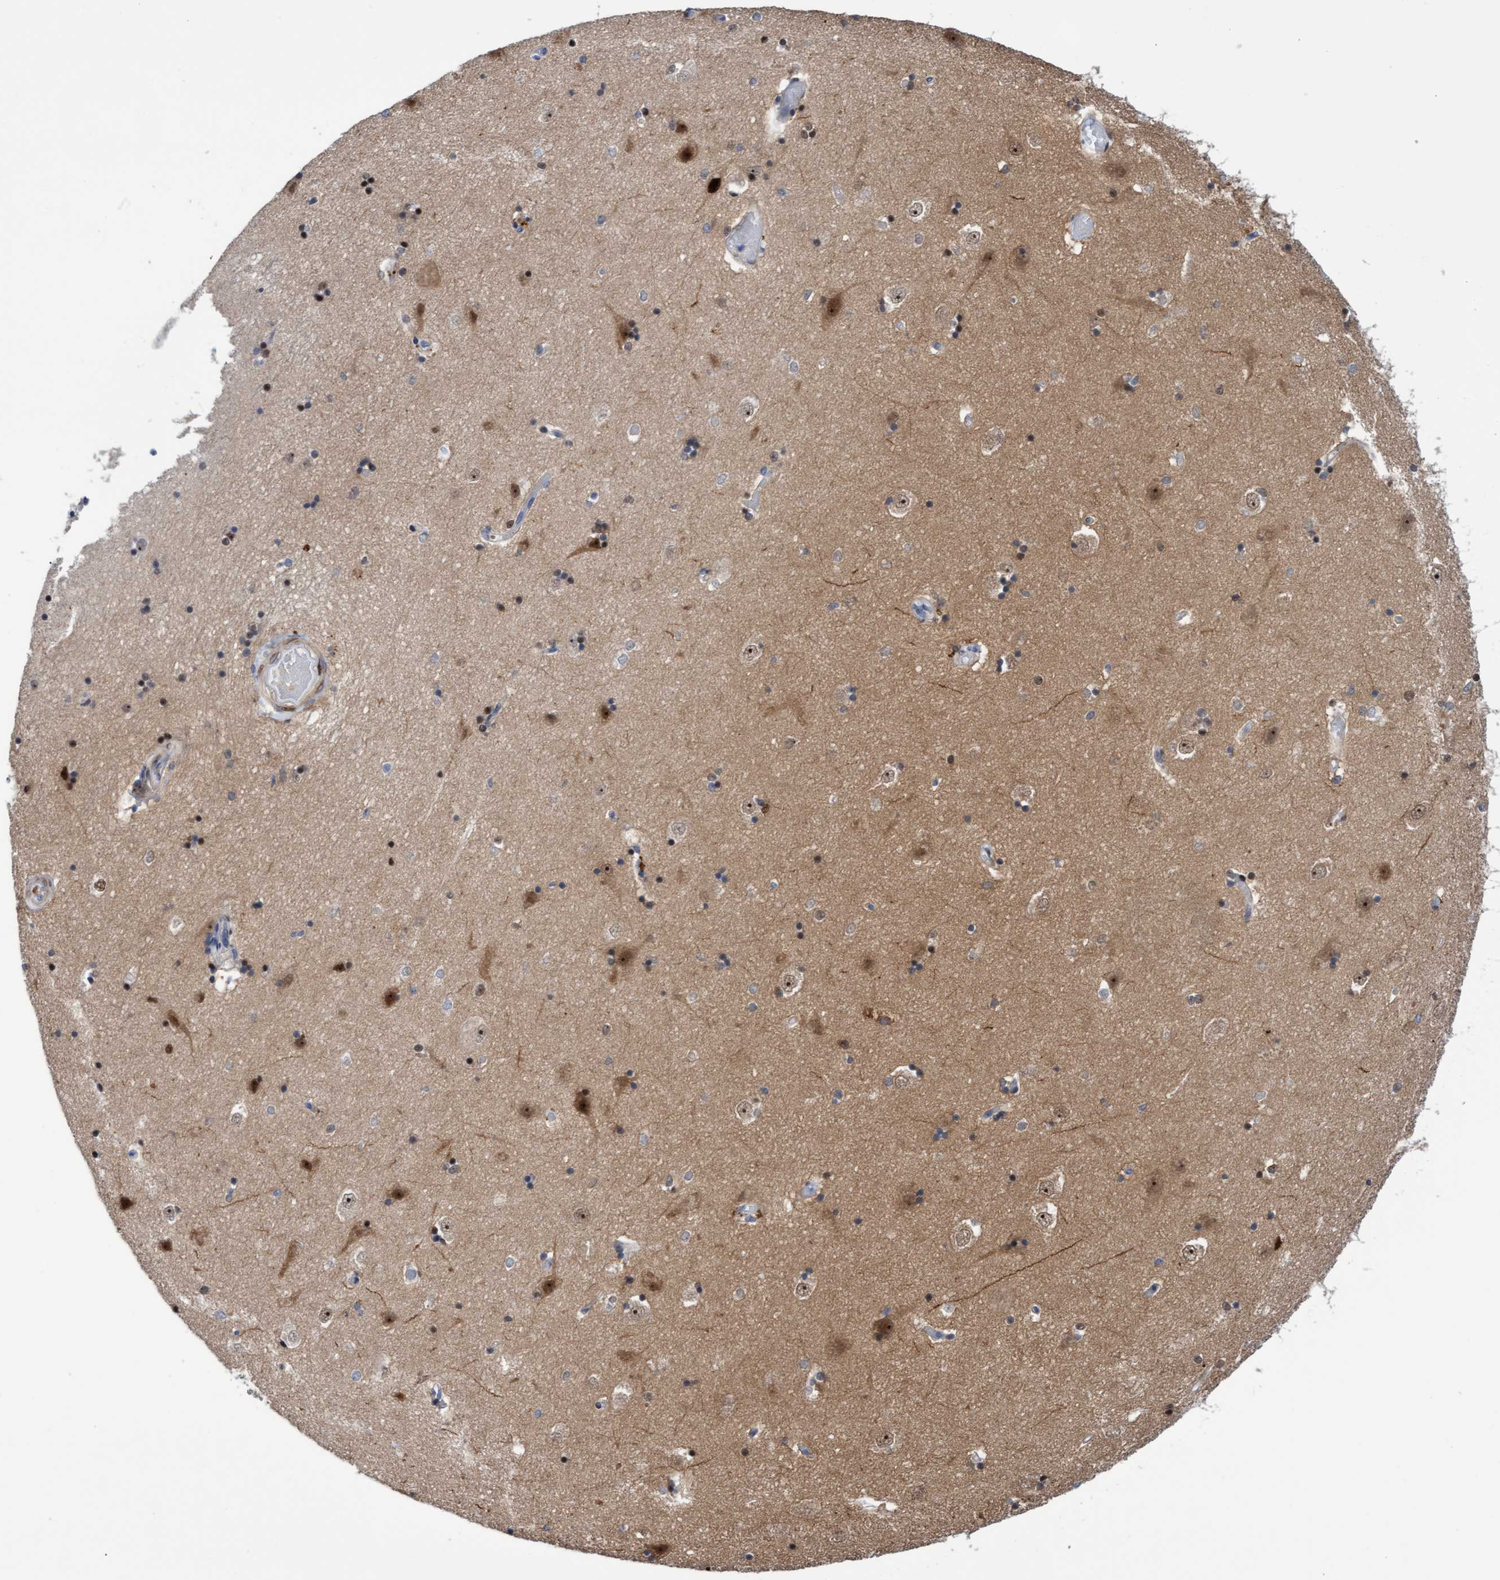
{"staining": {"intensity": "moderate", "quantity": "<25%", "location": "nuclear"}, "tissue": "hippocampus", "cell_type": "Glial cells", "image_type": "normal", "snomed": [{"axis": "morphology", "description": "Normal tissue, NOS"}, {"axis": "topography", "description": "Hippocampus"}], "caption": "Glial cells demonstrate low levels of moderate nuclear positivity in about <25% of cells in normal hippocampus. Immunohistochemistry stains the protein in brown and the nuclei are stained blue.", "gene": "PINX1", "patient": {"sex": "male", "age": 45}}